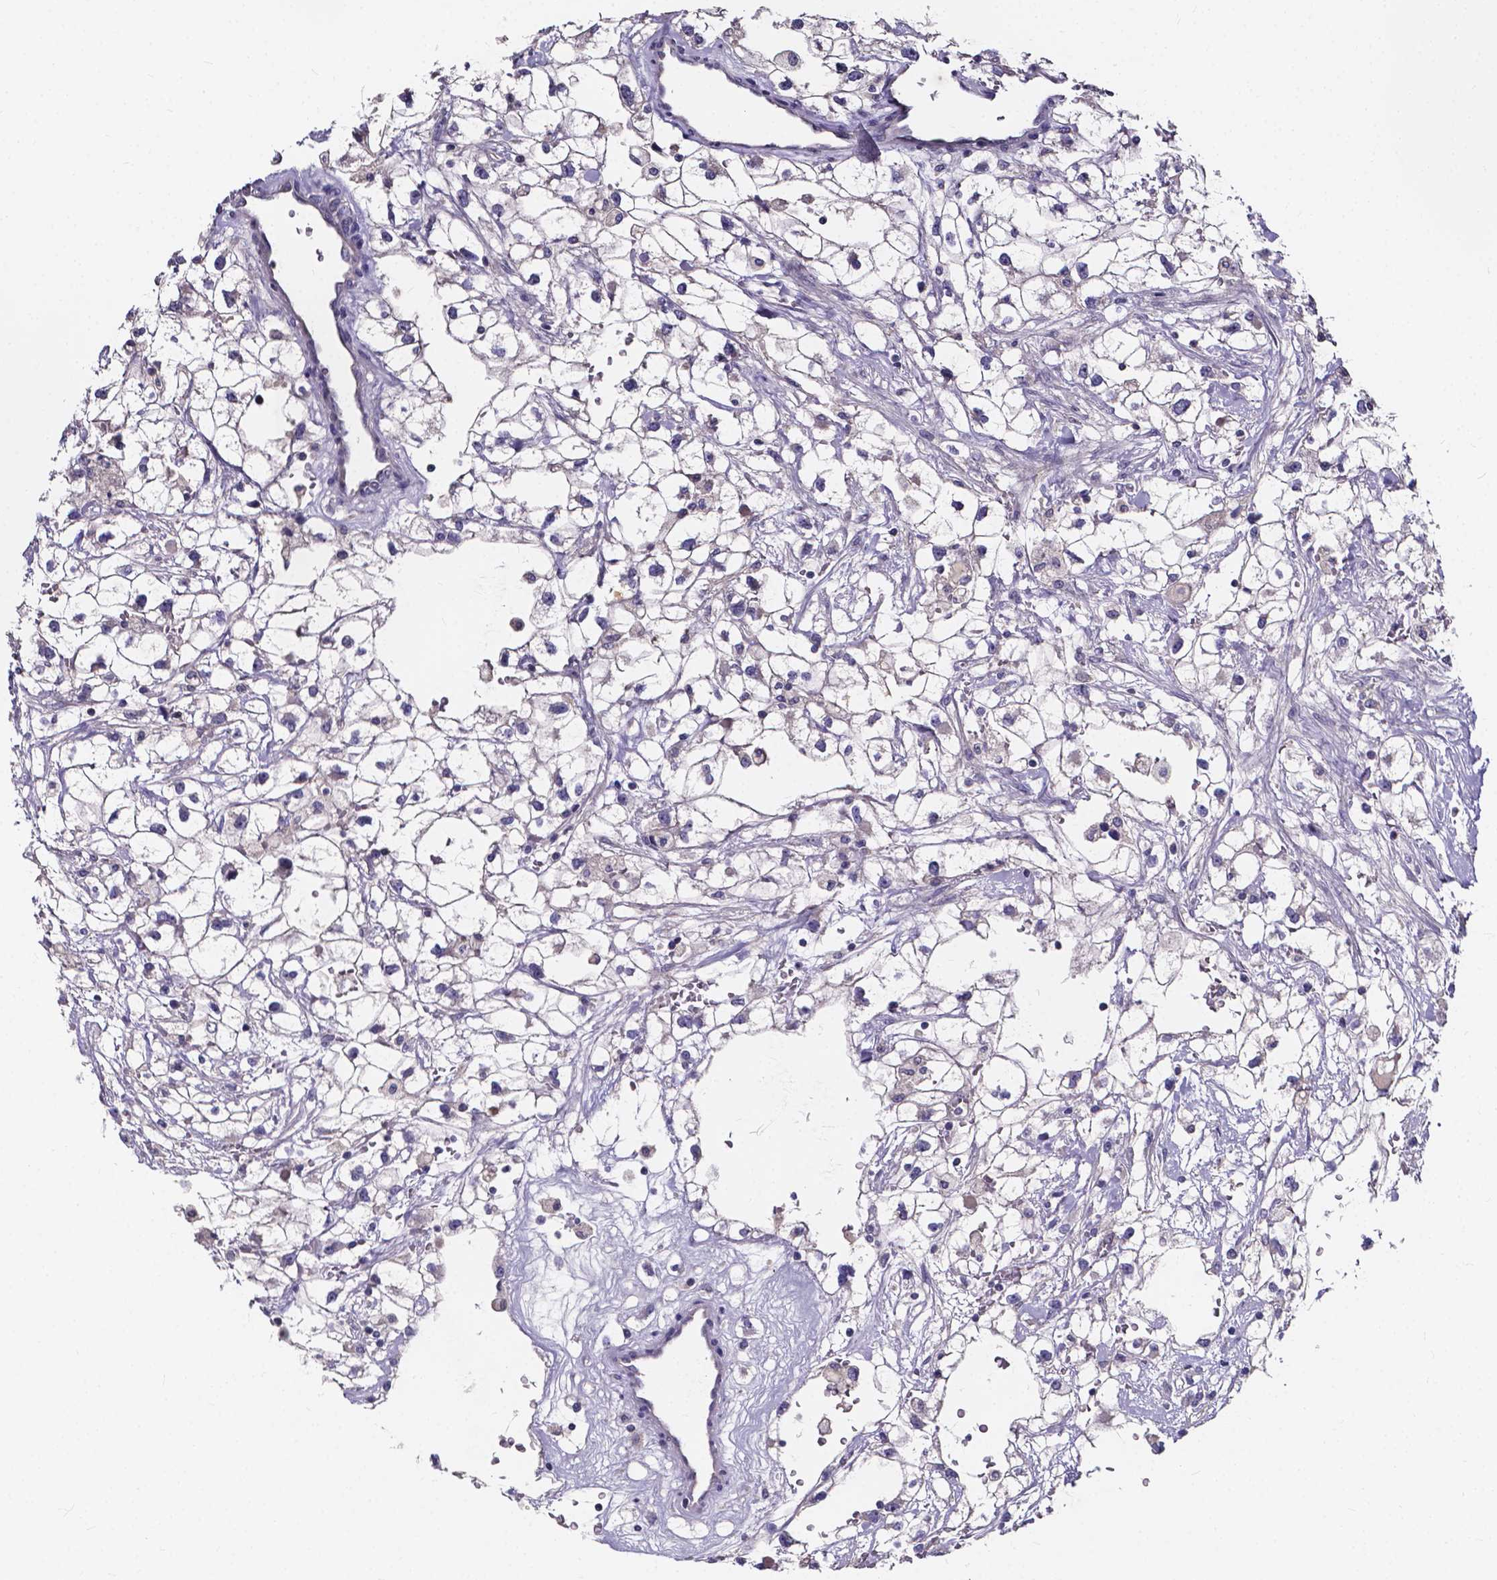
{"staining": {"intensity": "negative", "quantity": "none", "location": "none"}, "tissue": "renal cancer", "cell_type": "Tumor cells", "image_type": "cancer", "snomed": [{"axis": "morphology", "description": "Adenocarcinoma, NOS"}, {"axis": "topography", "description": "Kidney"}], "caption": "Immunohistochemical staining of human renal cancer (adenocarcinoma) displays no significant positivity in tumor cells. (Brightfield microscopy of DAB (3,3'-diaminobenzidine) immunohistochemistry at high magnification).", "gene": "SPOCD1", "patient": {"sex": "male", "age": 59}}